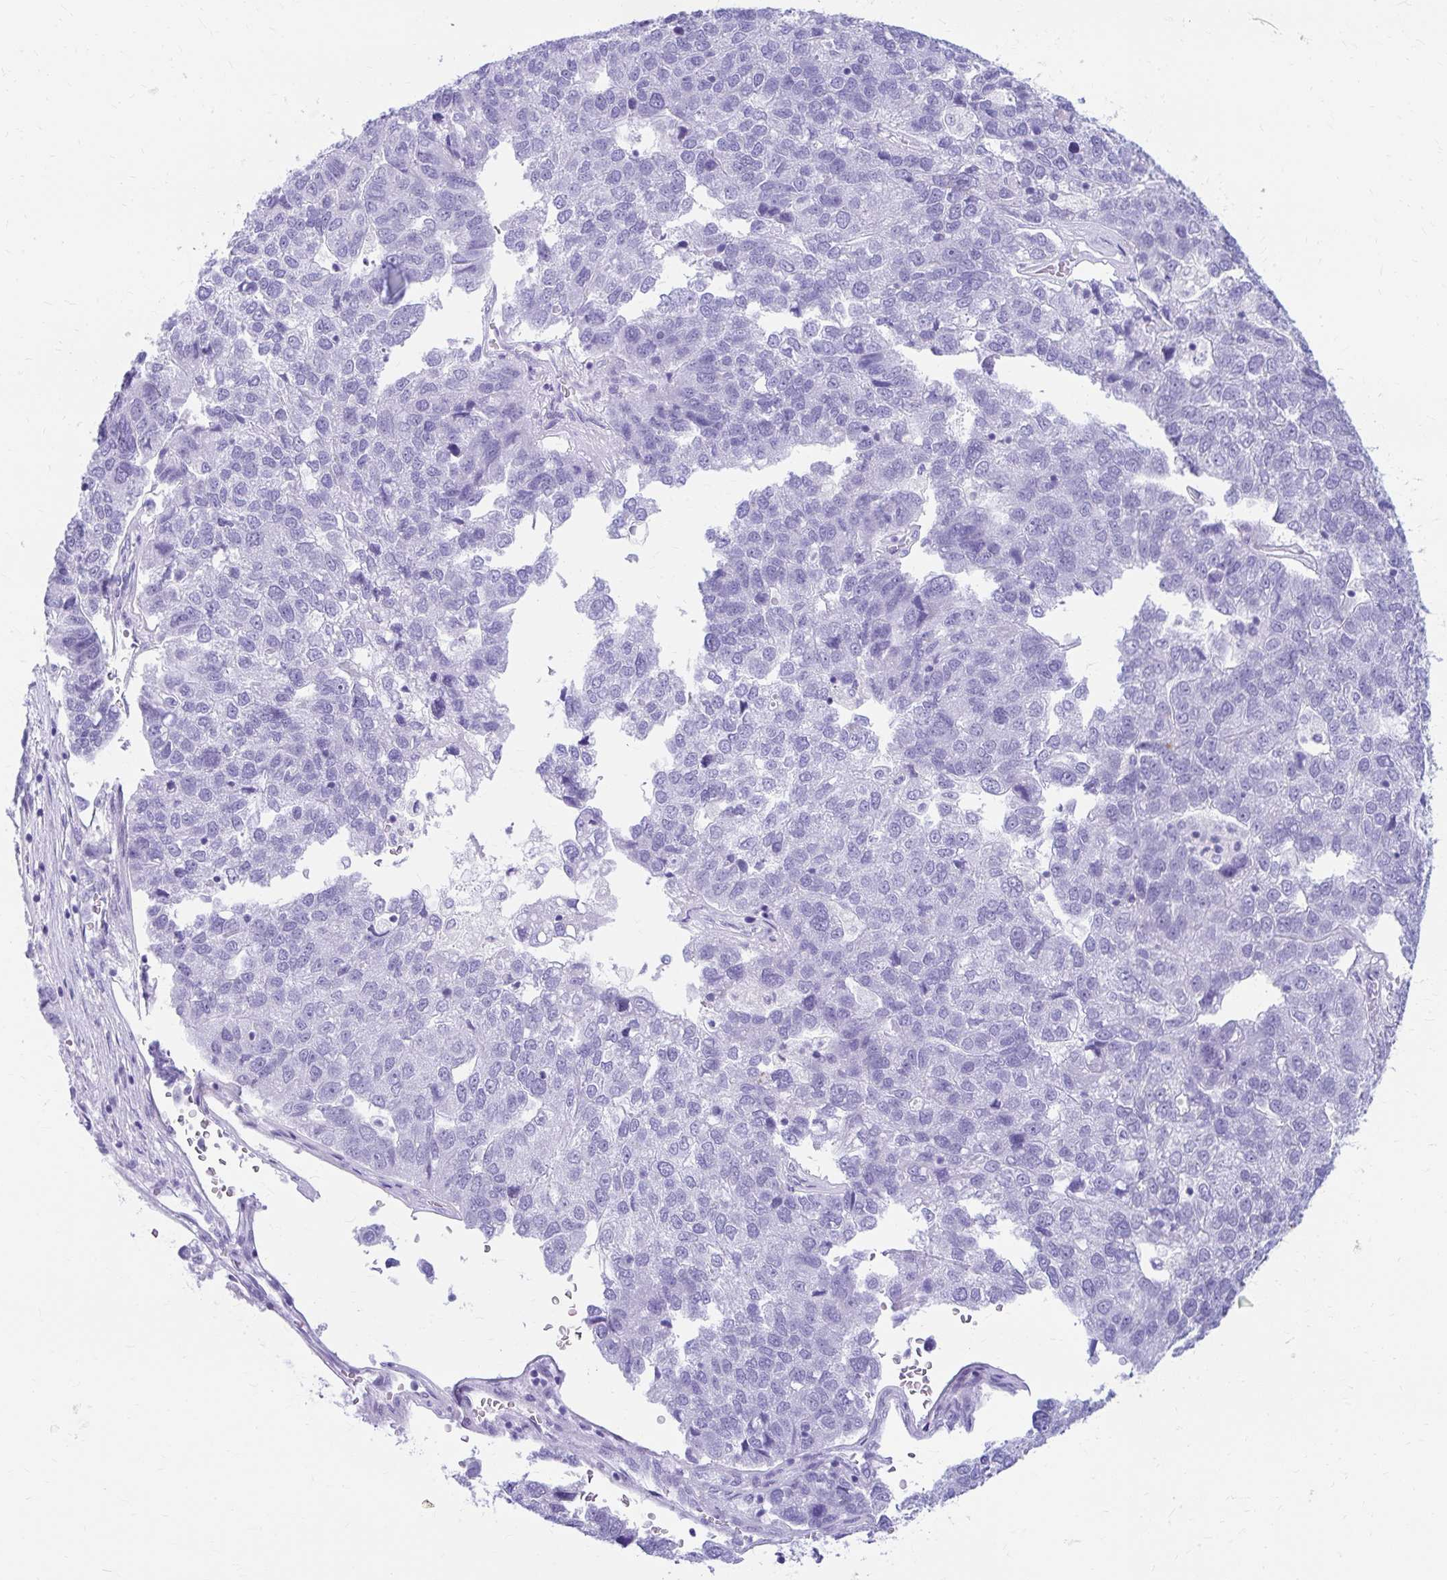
{"staining": {"intensity": "negative", "quantity": "none", "location": "none"}, "tissue": "pancreatic cancer", "cell_type": "Tumor cells", "image_type": "cancer", "snomed": [{"axis": "morphology", "description": "Adenocarcinoma, NOS"}, {"axis": "topography", "description": "Pancreas"}], "caption": "There is no significant expression in tumor cells of pancreatic cancer. Brightfield microscopy of IHC stained with DAB (3,3'-diaminobenzidine) (brown) and hematoxylin (blue), captured at high magnification.", "gene": "NSG2", "patient": {"sex": "female", "age": 61}}